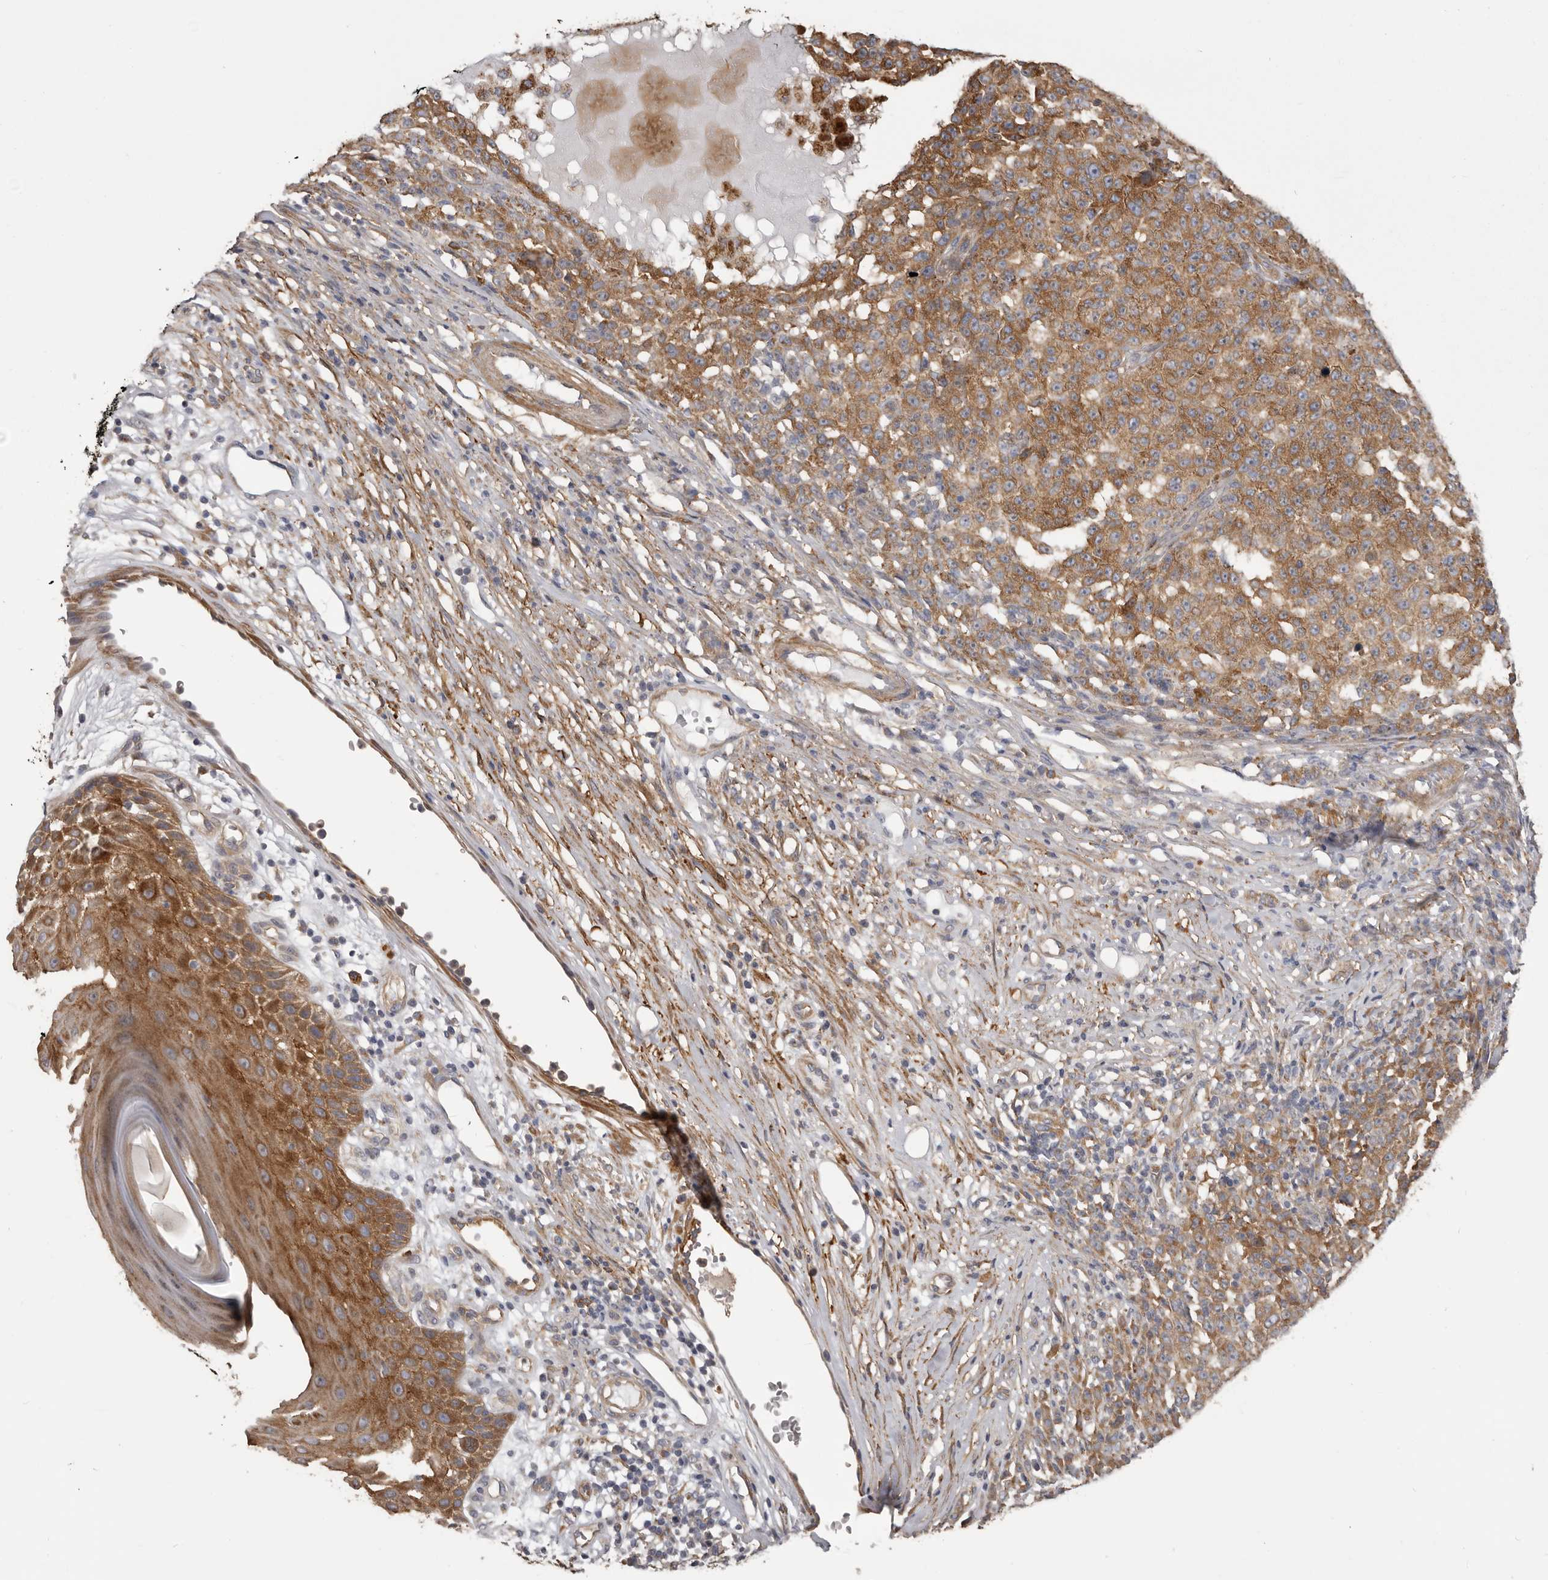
{"staining": {"intensity": "moderate", "quantity": ">75%", "location": "cytoplasmic/membranous"}, "tissue": "melanoma", "cell_type": "Tumor cells", "image_type": "cancer", "snomed": [{"axis": "morphology", "description": "Malignant melanoma, NOS"}, {"axis": "topography", "description": "Skin"}], "caption": "Malignant melanoma tissue demonstrates moderate cytoplasmic/membranous expression in approximately >75% of tumor cells", "gene": "ENAH", "patient": {"sex": "female", "age": 82}}